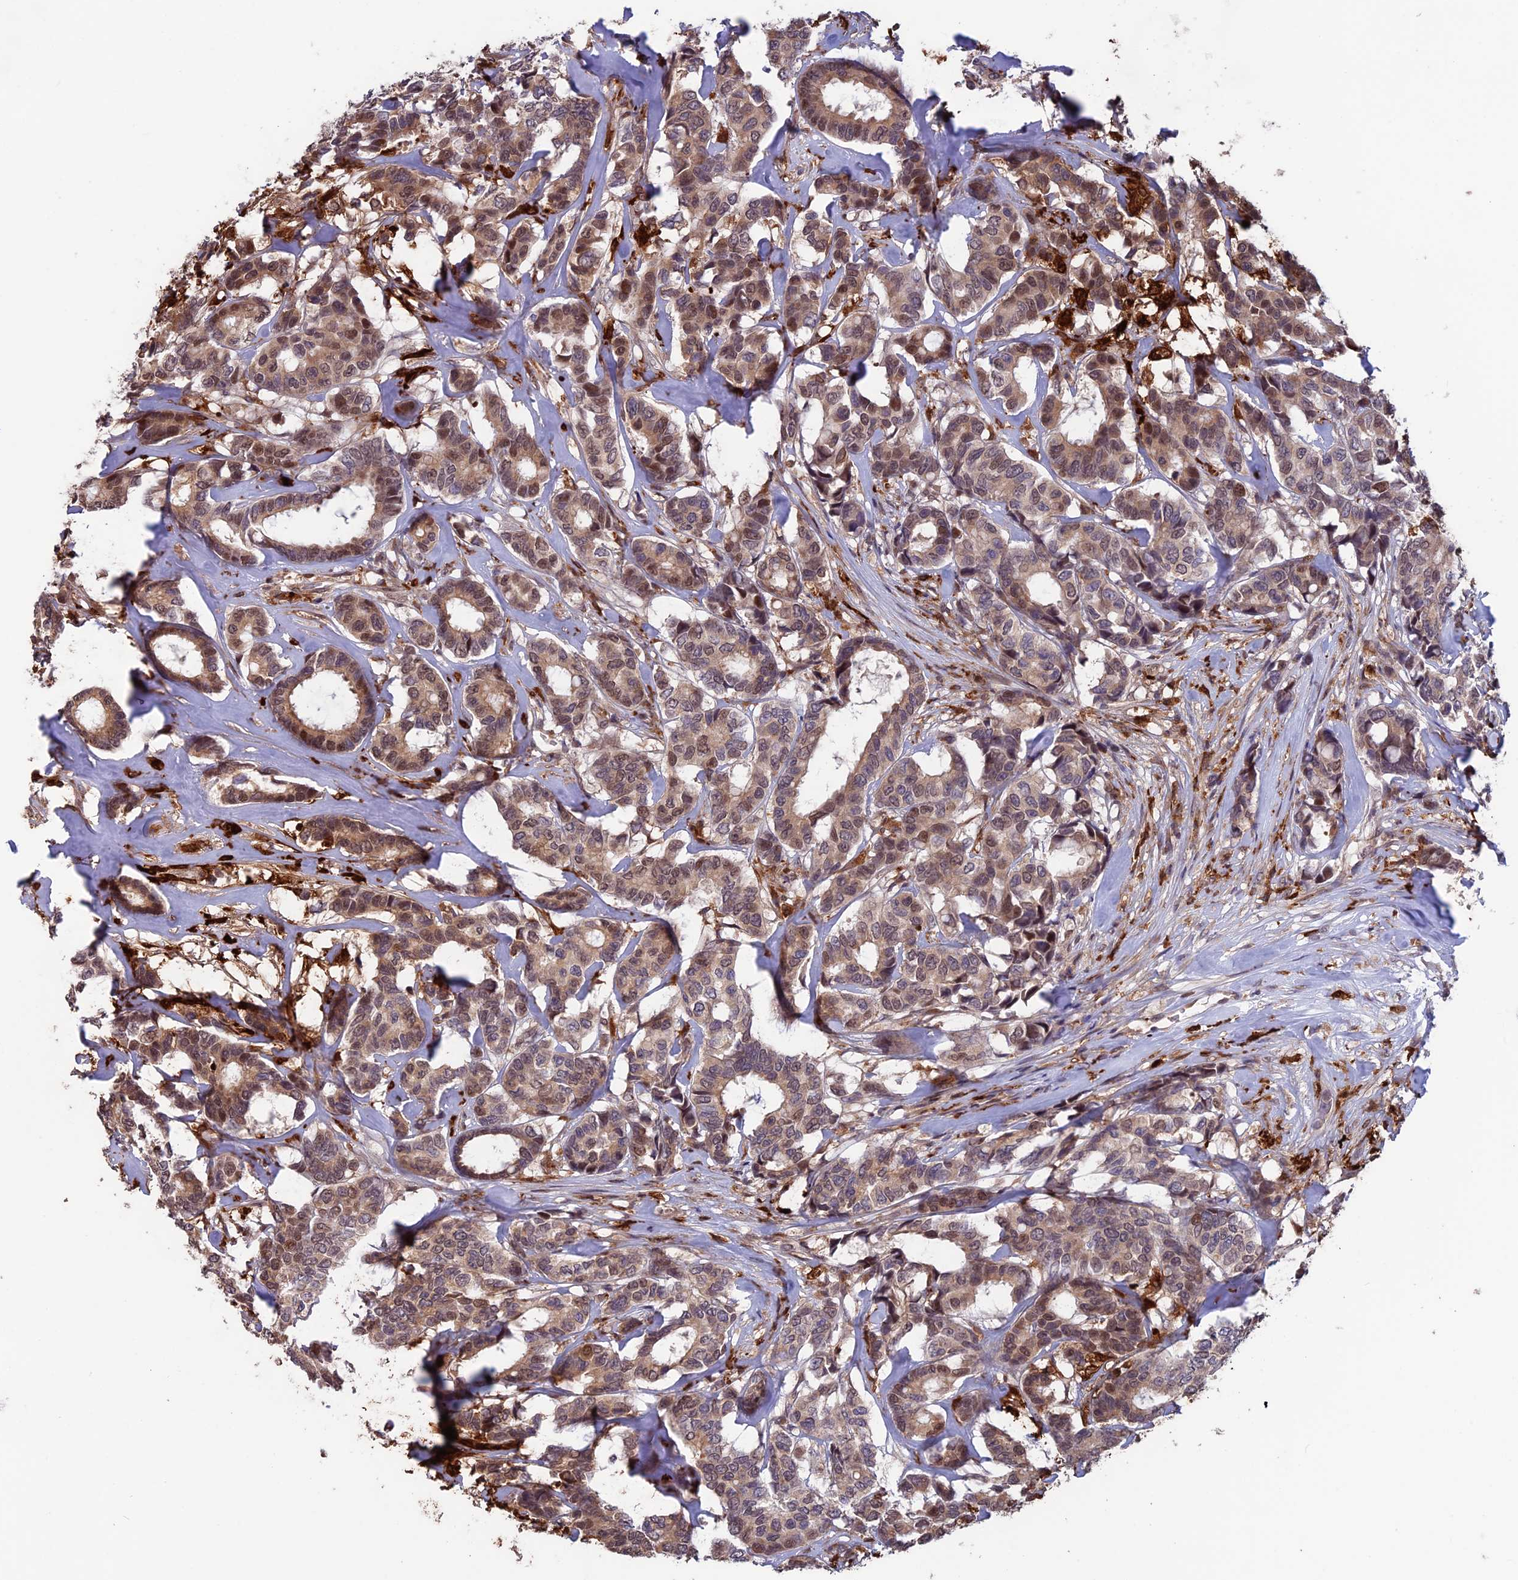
{"staining": {"intensity": "moderate", "quantity": ">75%", "location": "cytoplasmic/membranous,nuclear"}, "tissue": "breast cancer", "cell_type": "Tumor cells", "image_type": "cancer", "snomed": [{"axis": "morphology", "description": "Duct carcinoma"}, {"axis": "topography", "description": "Breast"}], "caption": "Tumor cells reveal medium levels of moderate cytoplasmic/membranous and nuclear positivity in about >75% of cells in breast intraductal carcinoma. (DAB IHC, brown staining for protein, blue staining for nuclei).", "gene": "MAST2", "patient": {"sex": "female", "age": 87}}